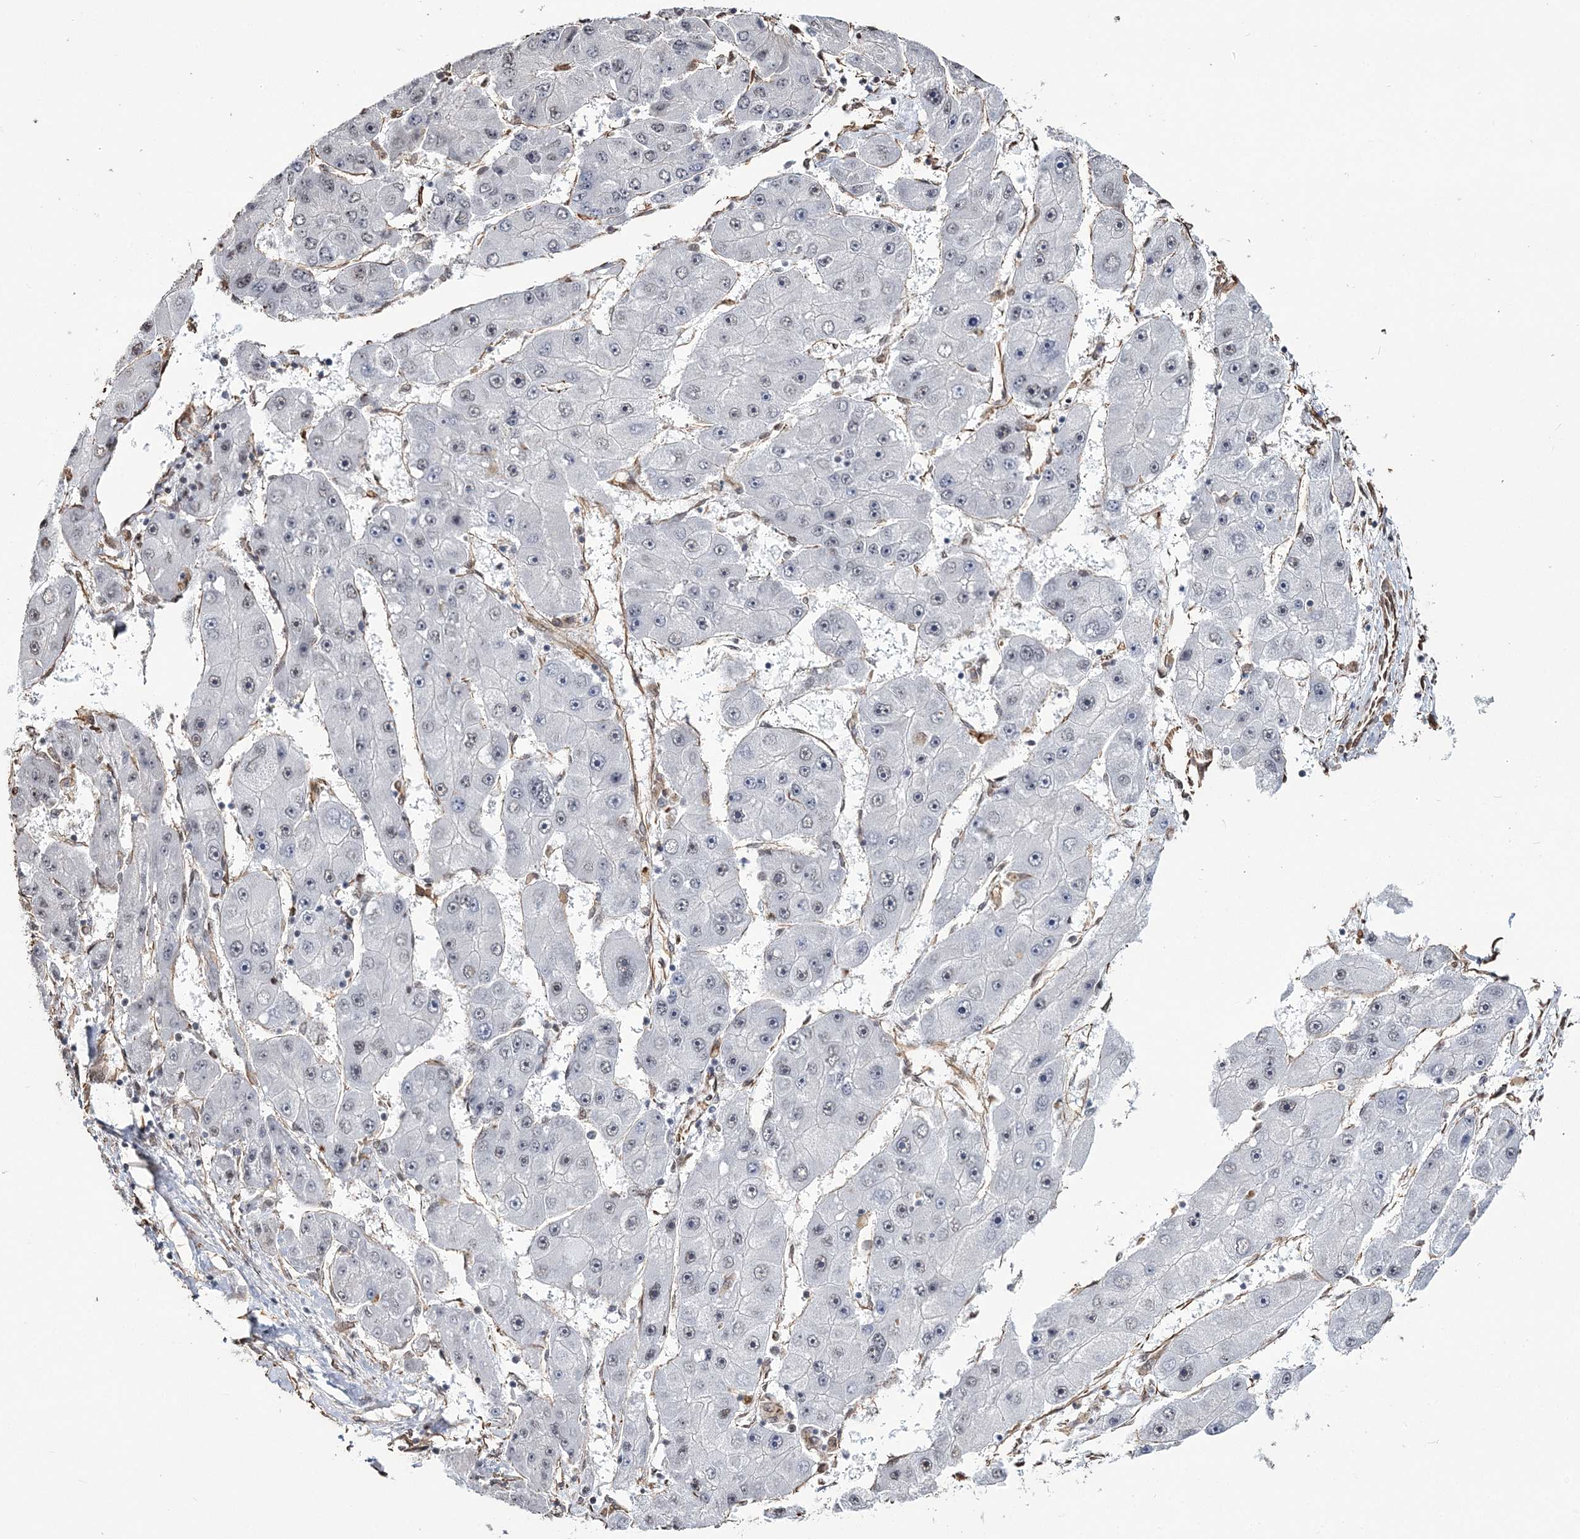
{"staining": {"intensity": "negative", "quantity": "none", "location": "none"}, "tissue": "liver cancer", "cell_type": "Tumor cells", "image_type": "cancer", "snomed": [{"axis": "morphology", "description": "Carcinoma, Hepatocellular, NOS"}, {"axis": "topography", "description": "Liver"}], "caption": "Liver cancer (hepatocellular carcinoma) stained for a protein using IHC exhibits no expression tumor cells.", "gene": "ATP11B", "patient": {"sex": "female", "age": 61}}